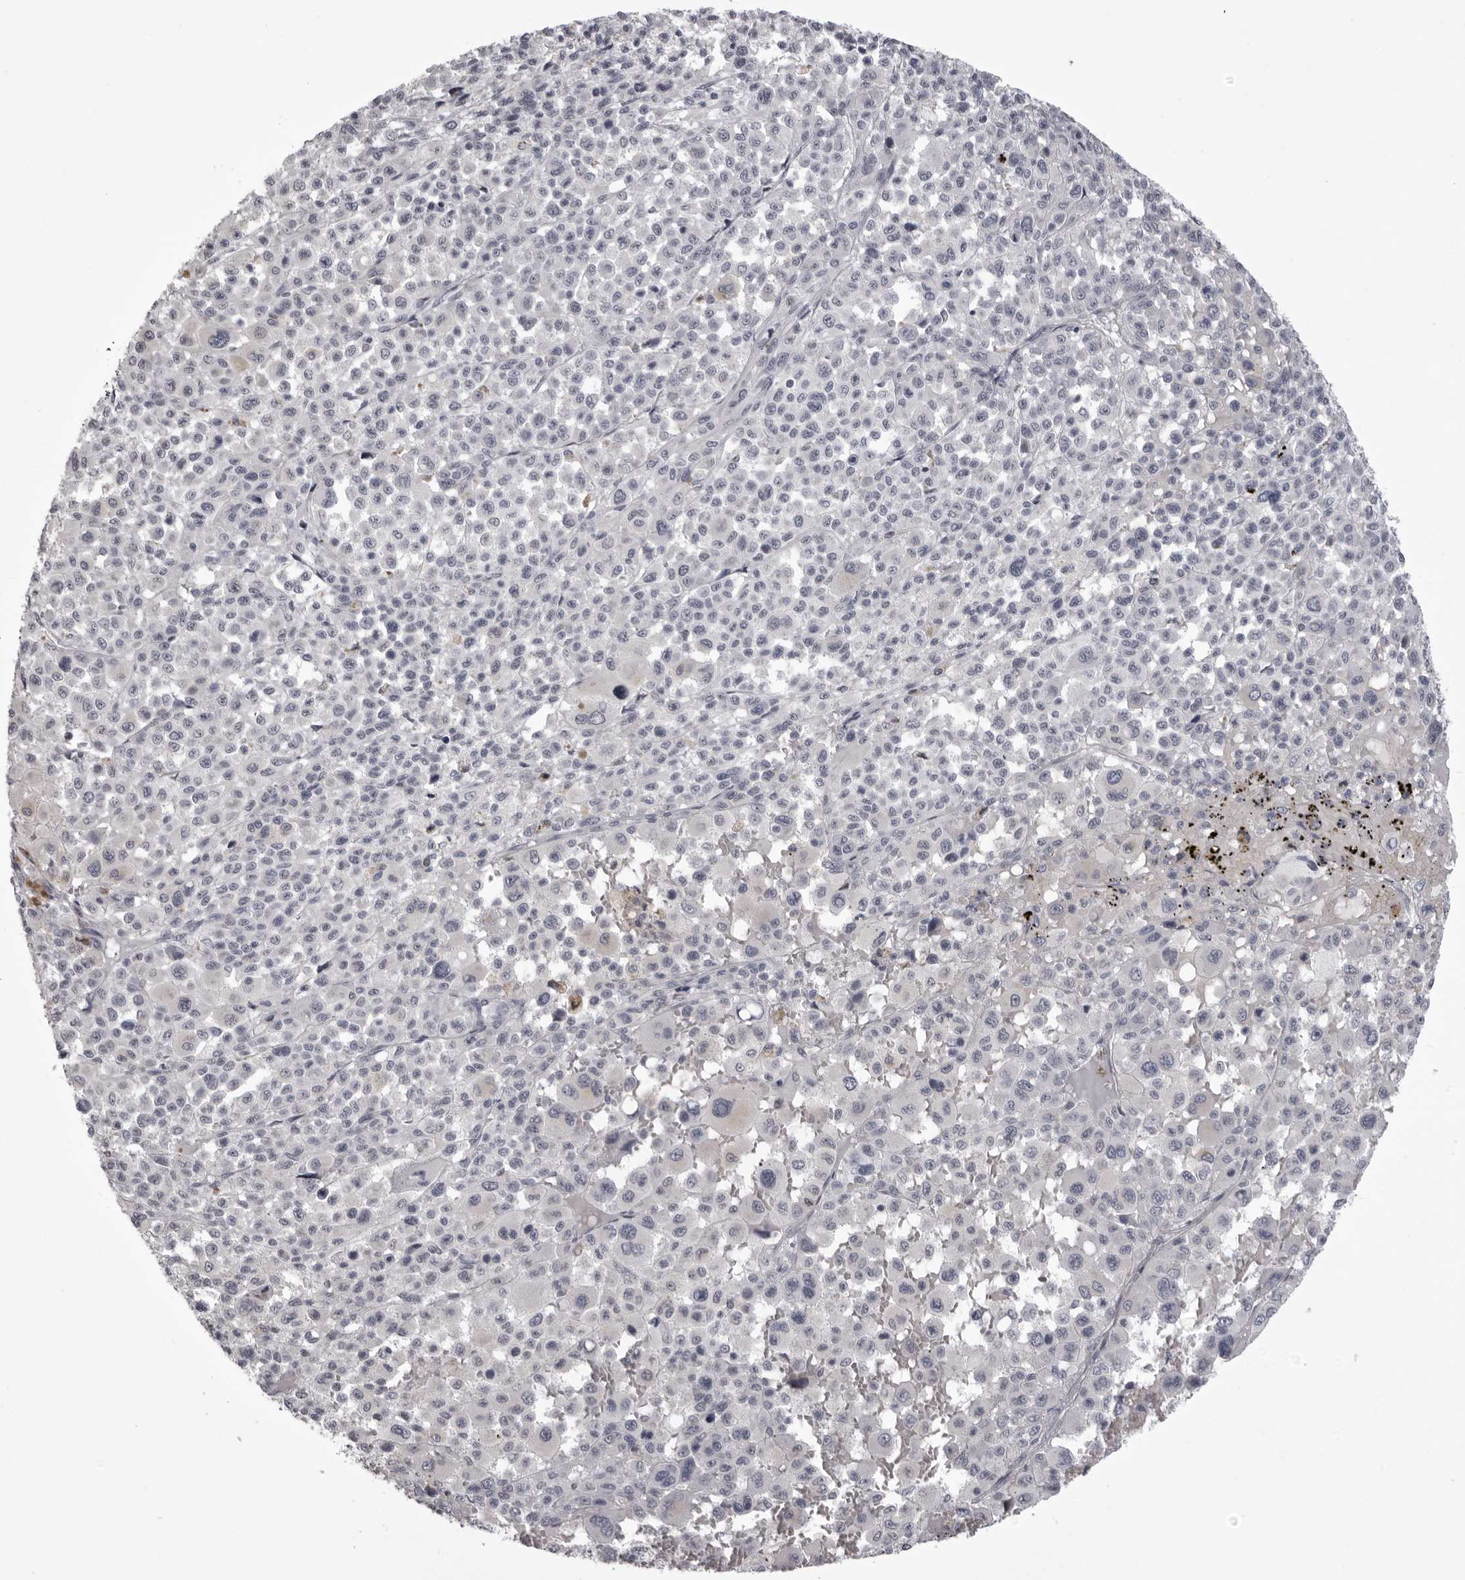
{"staining": {"intensity": "negative", "quantity": "none", "location": "none"}, "tissue": "melanoma", "cell_type": "Tumor cells", "image_type": "cancer", "snomed": [{"axis": "morphology", "description": "Malignant melanoma, Metastatic site"}, {"axis": "topography", "description": "Skin"}], "caption": "There is no significant staining in tumor cells of melanoma. (DAB (3,3'-diaminobenzidine) immunohistochemistry, high magnification).", "gene": "NCEH1", "patient": {"sex": "female", "age": 74}}